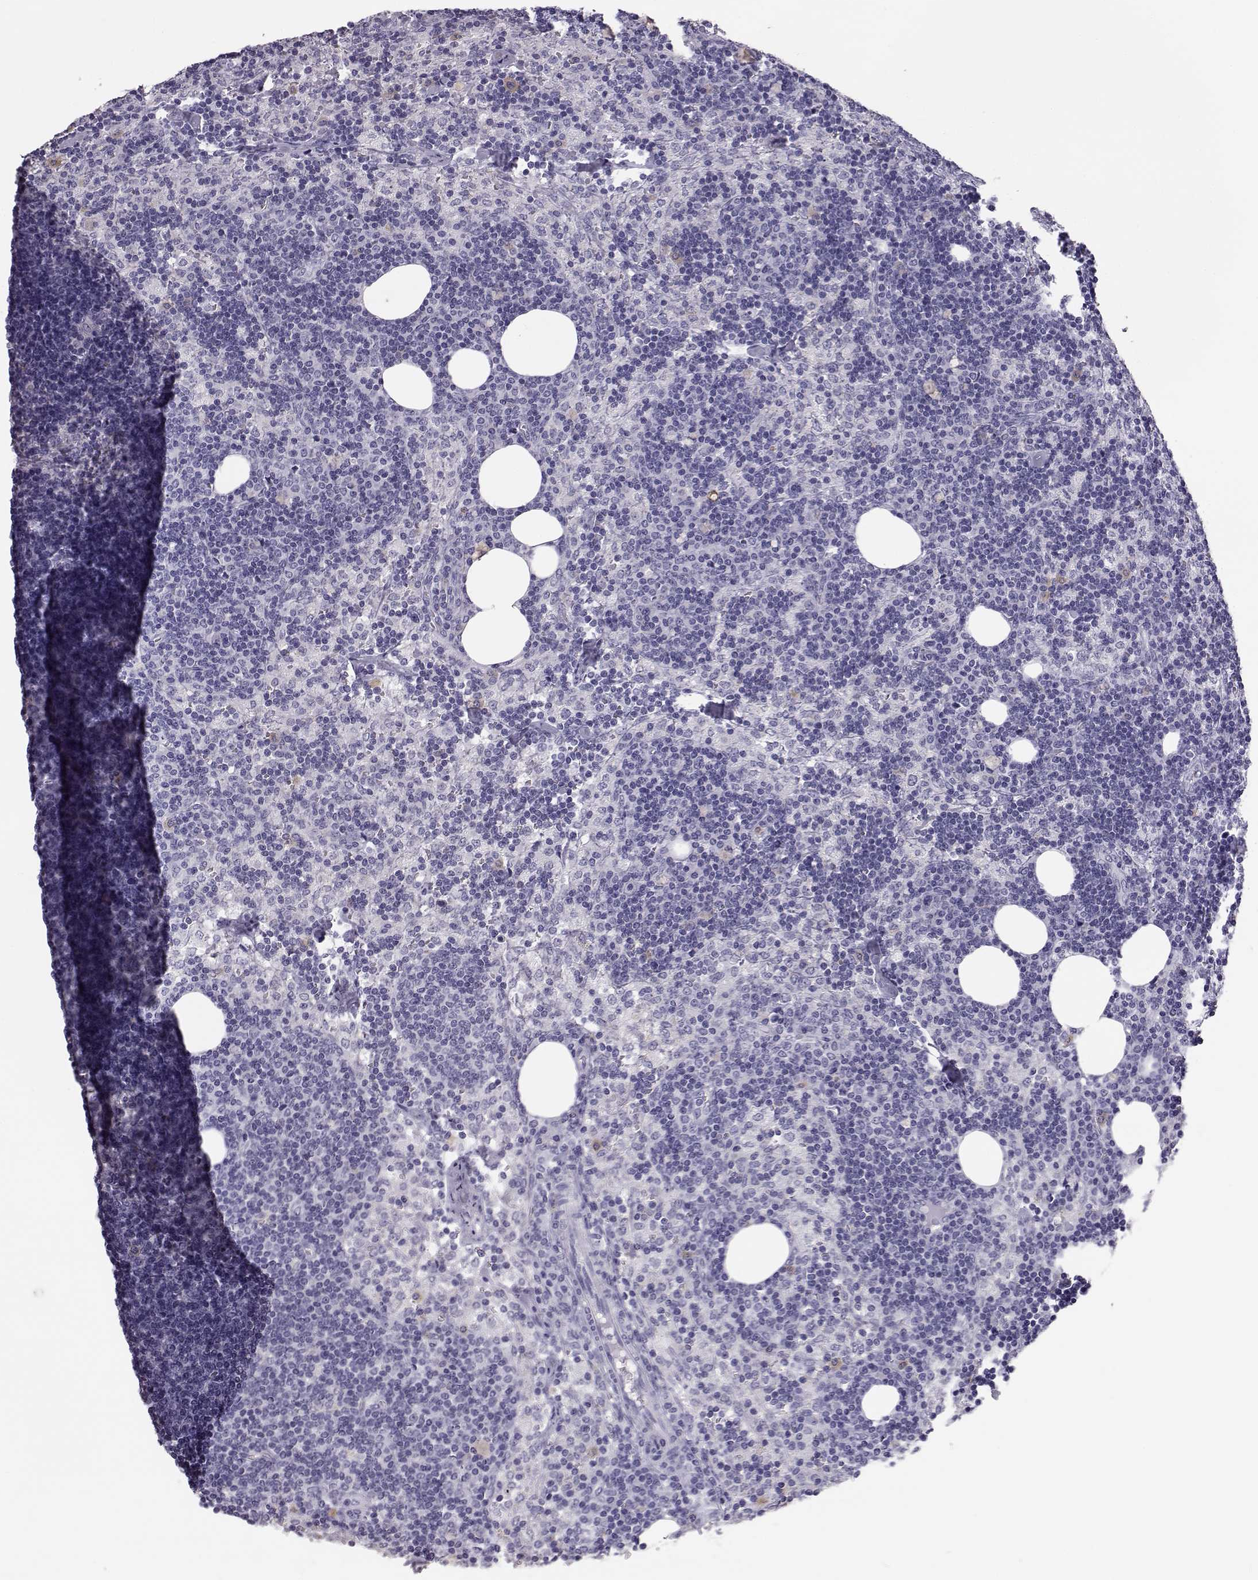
{"staining": {"intensity": "negative", "quantity": "none", "location": "none"}, "tissue": "lymph node", "cell_type": "Germinal center cells", "image_type": "normal", "snomed": [{"axis": "morphology", "description": "Normal tissue, NOS"}, {"axis": "topography", "description": "Lymph node"}], "caption": "A micrograph of lymph node stained for a protein reveals no brown staining in germinal center cells. The staining is performed using DAB (3,3'-diaminobenzidine) brown chromogen with nuclei counter-stained in using hematoxylin.", "gene": "ITLN1", "patient": {"sex": "female", "age": 52}}